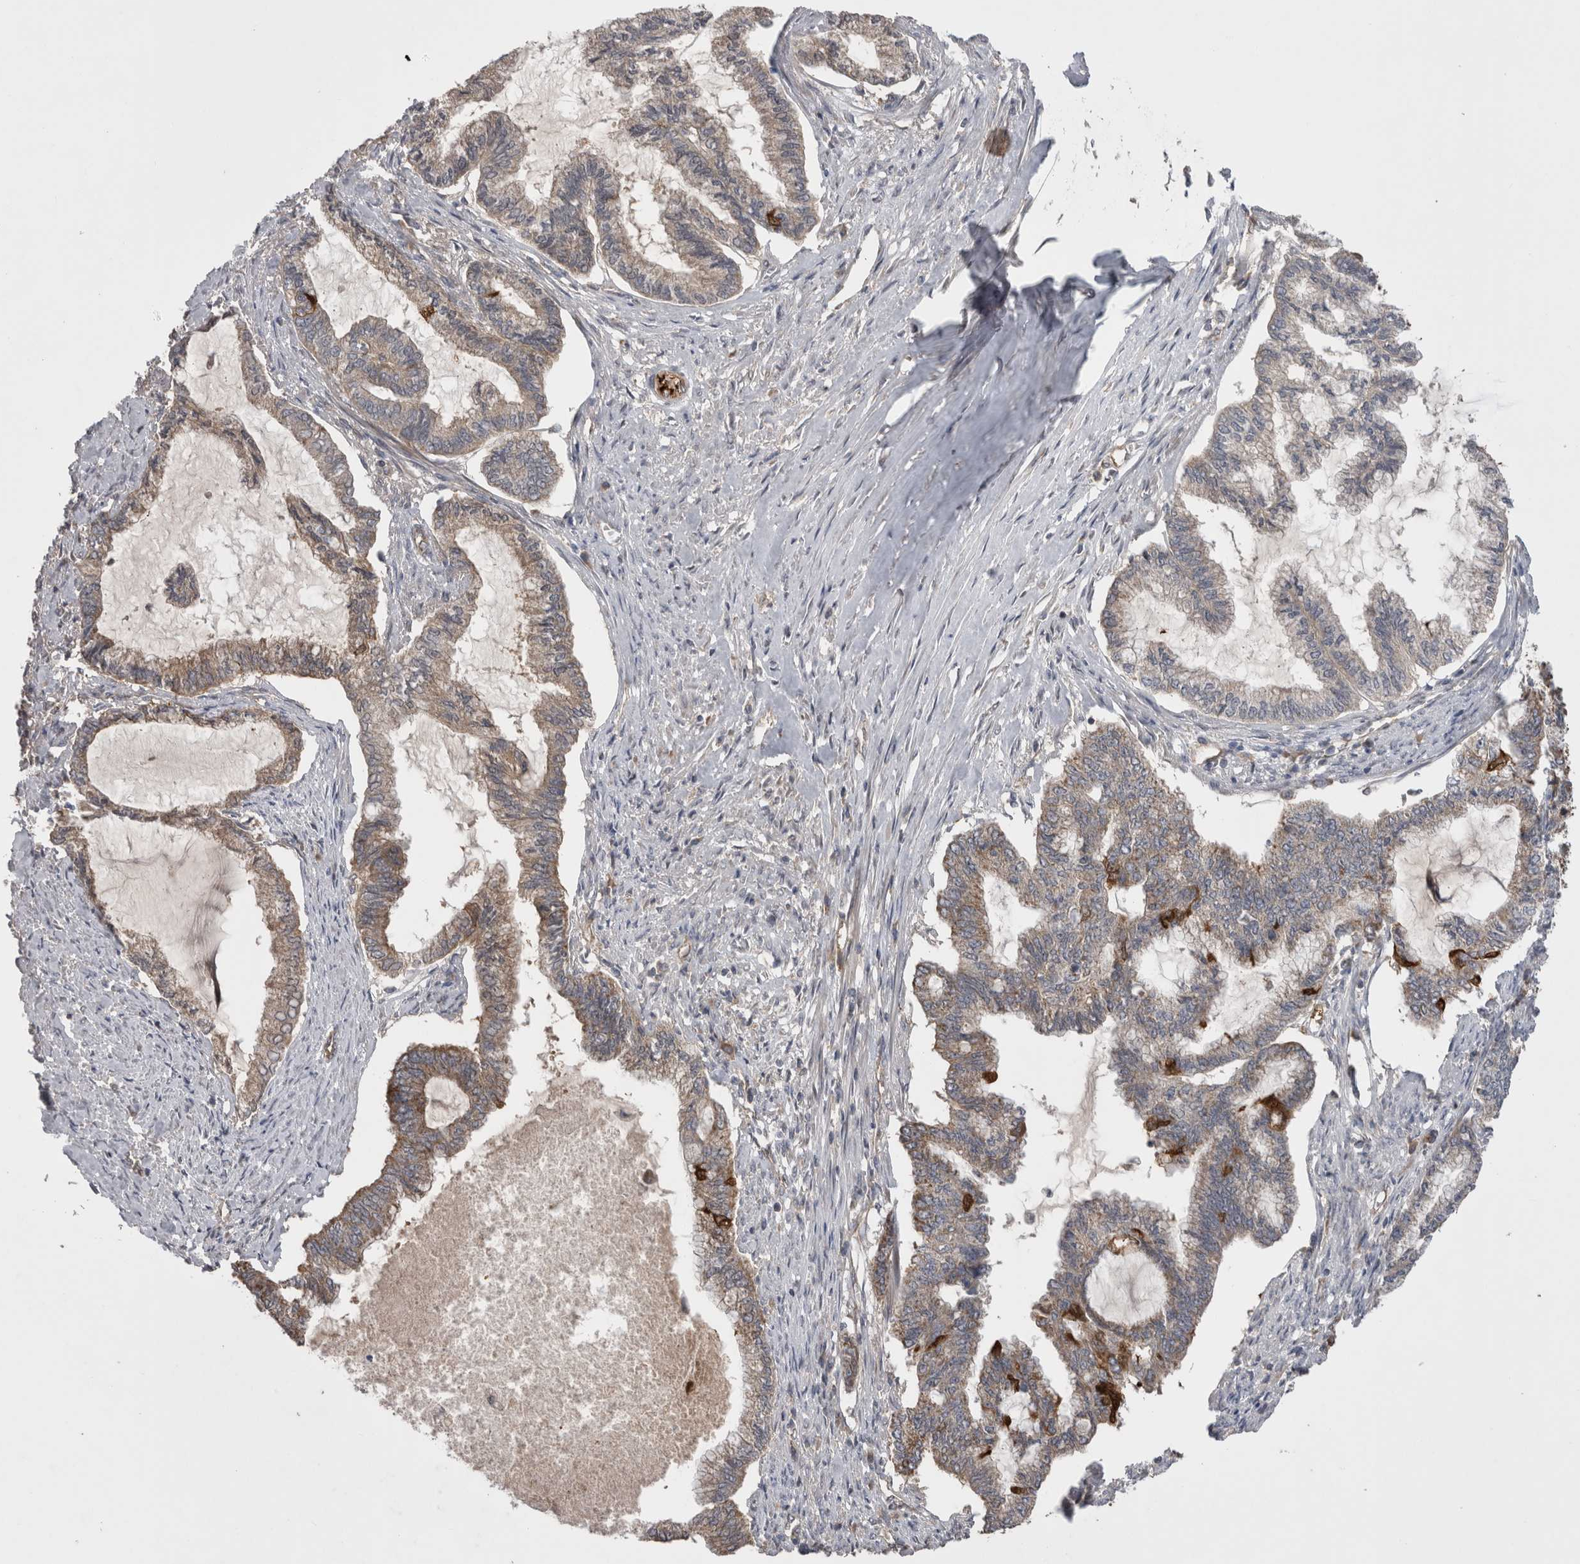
{"staining": {"intensity": "weak", "quantity": "<25%", "location": "cytoplasmic/membranous"}, "tissue": "endometrial cancer", "cell_type": "Tumor cells", "image_type": "cancer", "snomed": [{"axis": "morphology", "description": "Adenocarcinoma, NOS"}, {"axis": "topography", "description": "Endometrium"}], "caption": "This is an IHC histopathology image of adenocarcinoma (endometrial). There is no expression in tumor cells.", "gene": "DARS2", "patient": {"sex": "female", "age": 86}}